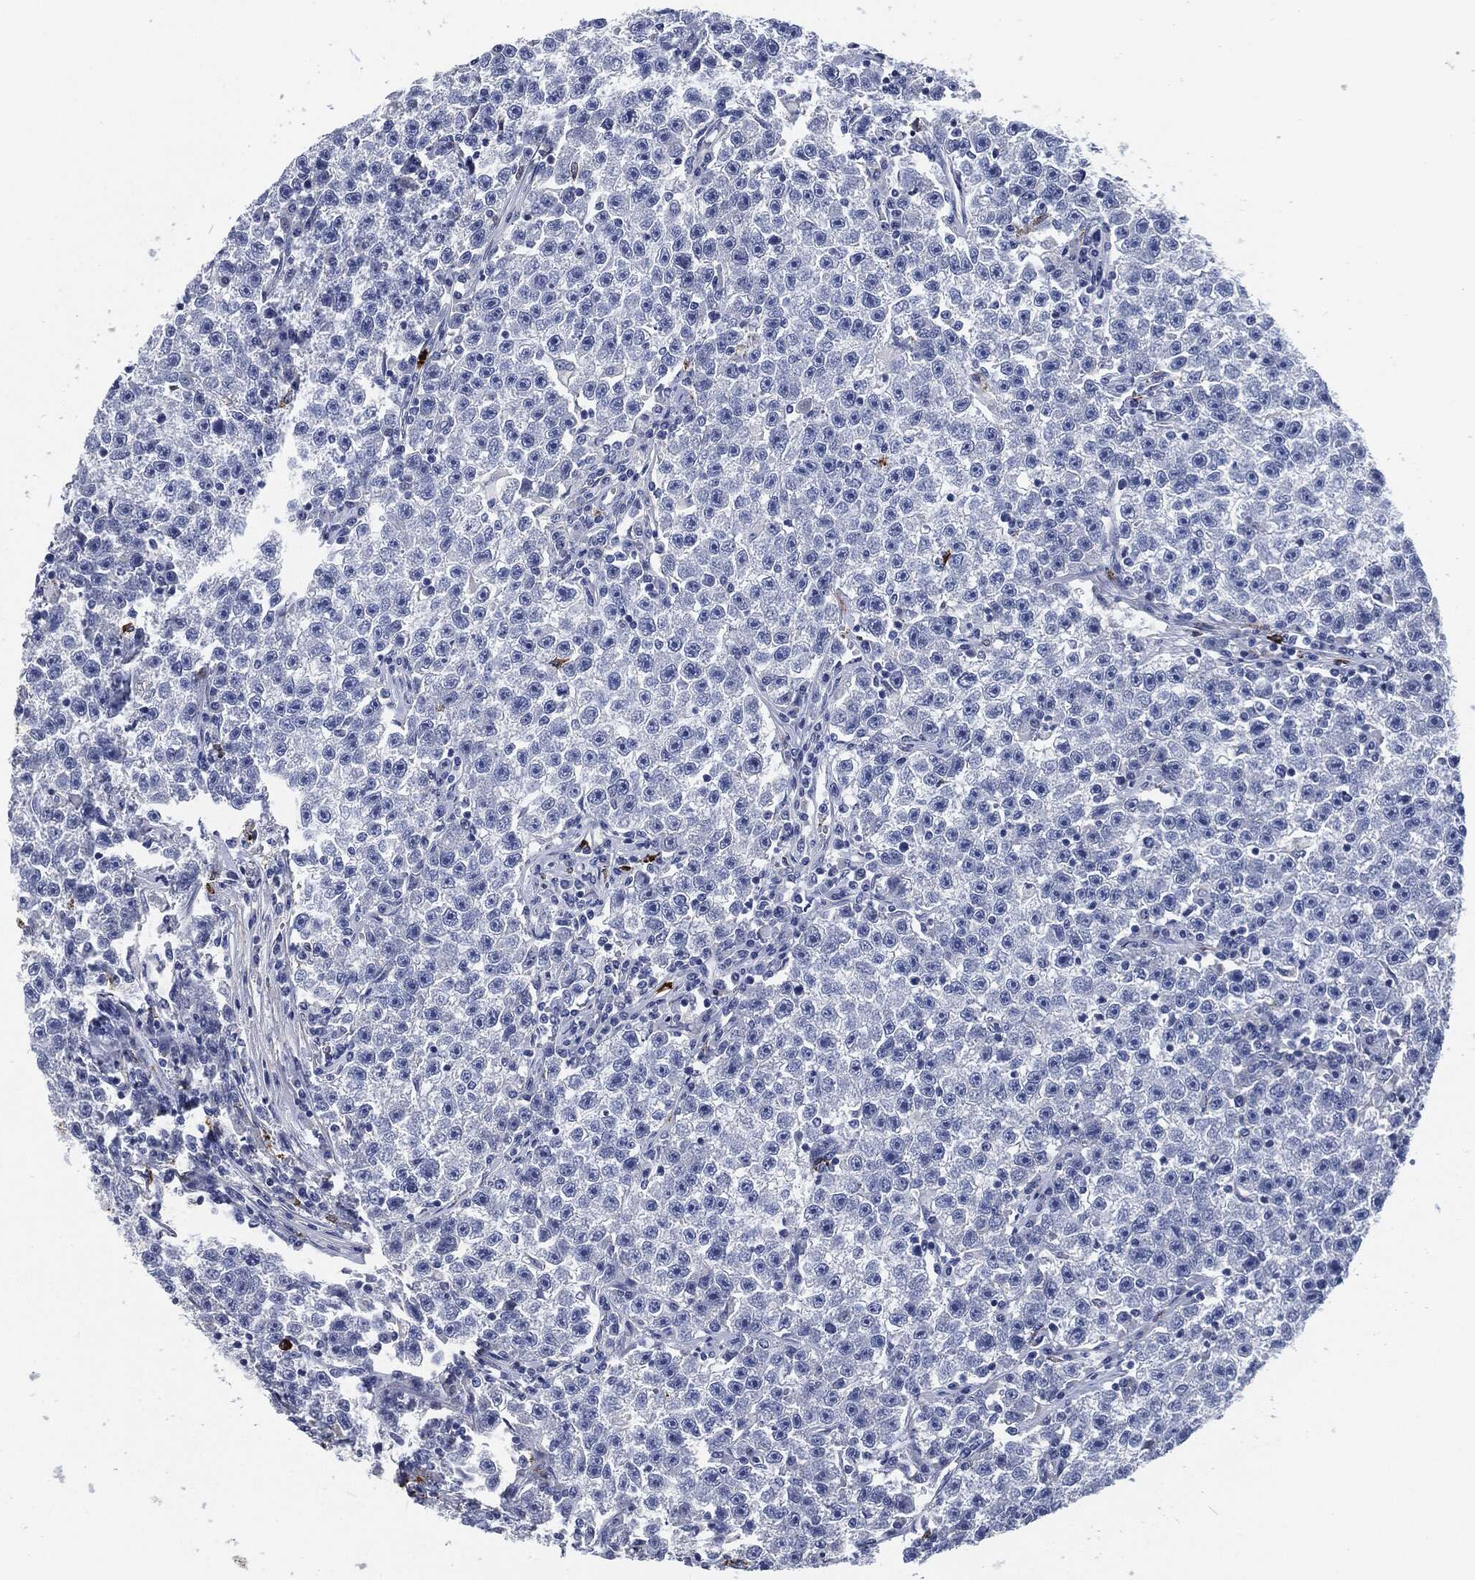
{"staining": {"intensity": "negative", "quantity": "none", "location": "none"}, "tissue": "testis cancer", "cell_type": "Tumor cells", "image_type": "cancer", "snomed": [{"axis": "morphology", "description": "Seminoma, NOS"}, {"axis": "topography", "description": "Testis"}], "caption": "IHC image of testis seminoma stained for a protein (brown), which displays no expression in tumor cells. (IHC, brightfield microscopy, high magnification).", "gene": "MPO", "patient": {"sex": "male", "age": 22}}